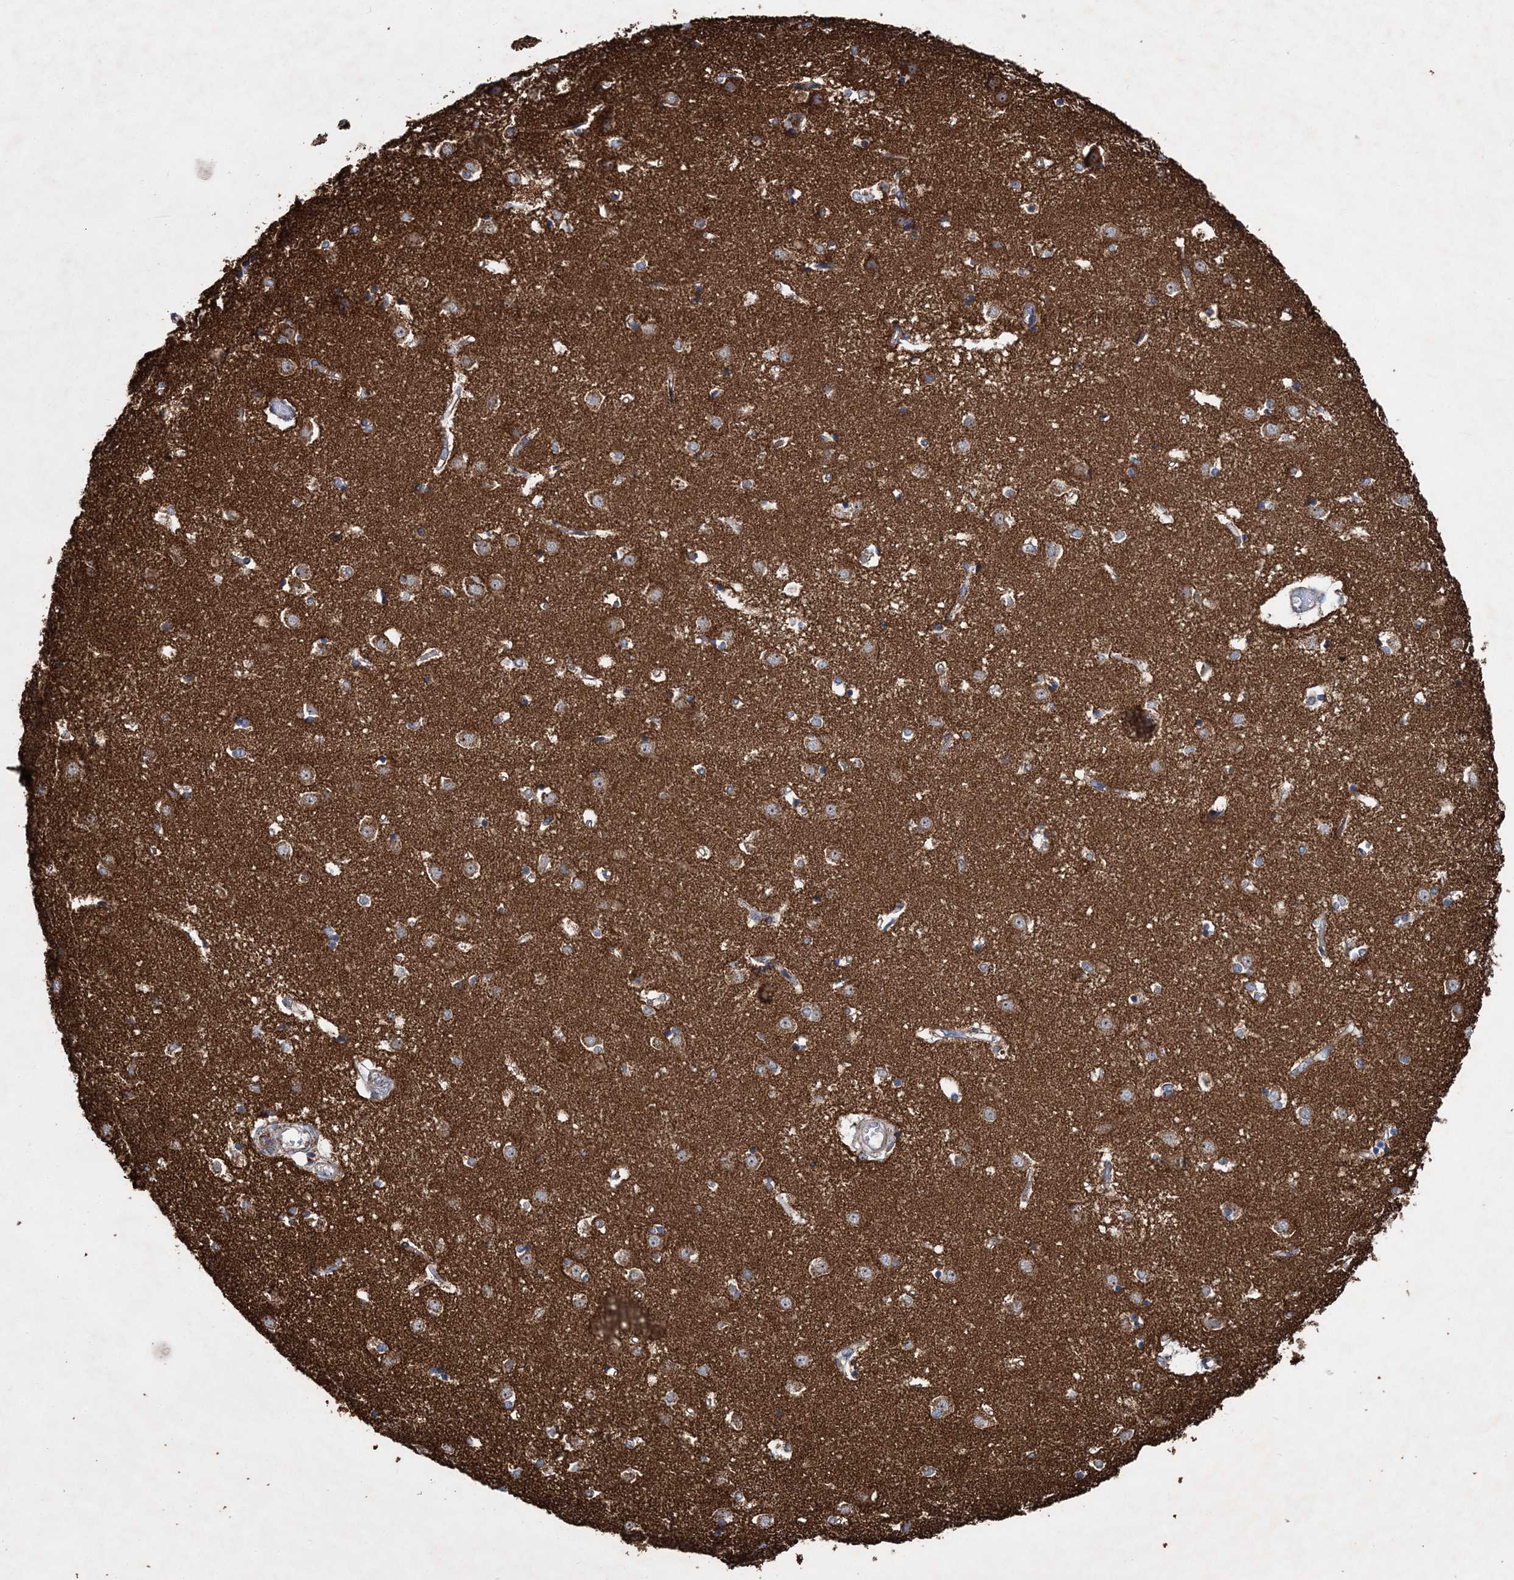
{"staining": {"intensity": "moderate", "quantity": "<25%", "location": "cytoplasmic/membranous"}, "tissue": "caudate", "cell_type": "Glial cells", "image_type": "normal", "snomed": [{"axis": "morphology", "description": "Normal tissue, NOS"}, {"axis": "topography", "description": "Lateral ventricle wall"}], "caption": "Brown immunohistochemical staining in unremarkable caudate exhibits moderate cytoplasmic/membranous expression in approximately <25% of glial cells.", "gene": "SPAG16", "patient": {"sex": "male", "age": 45}}